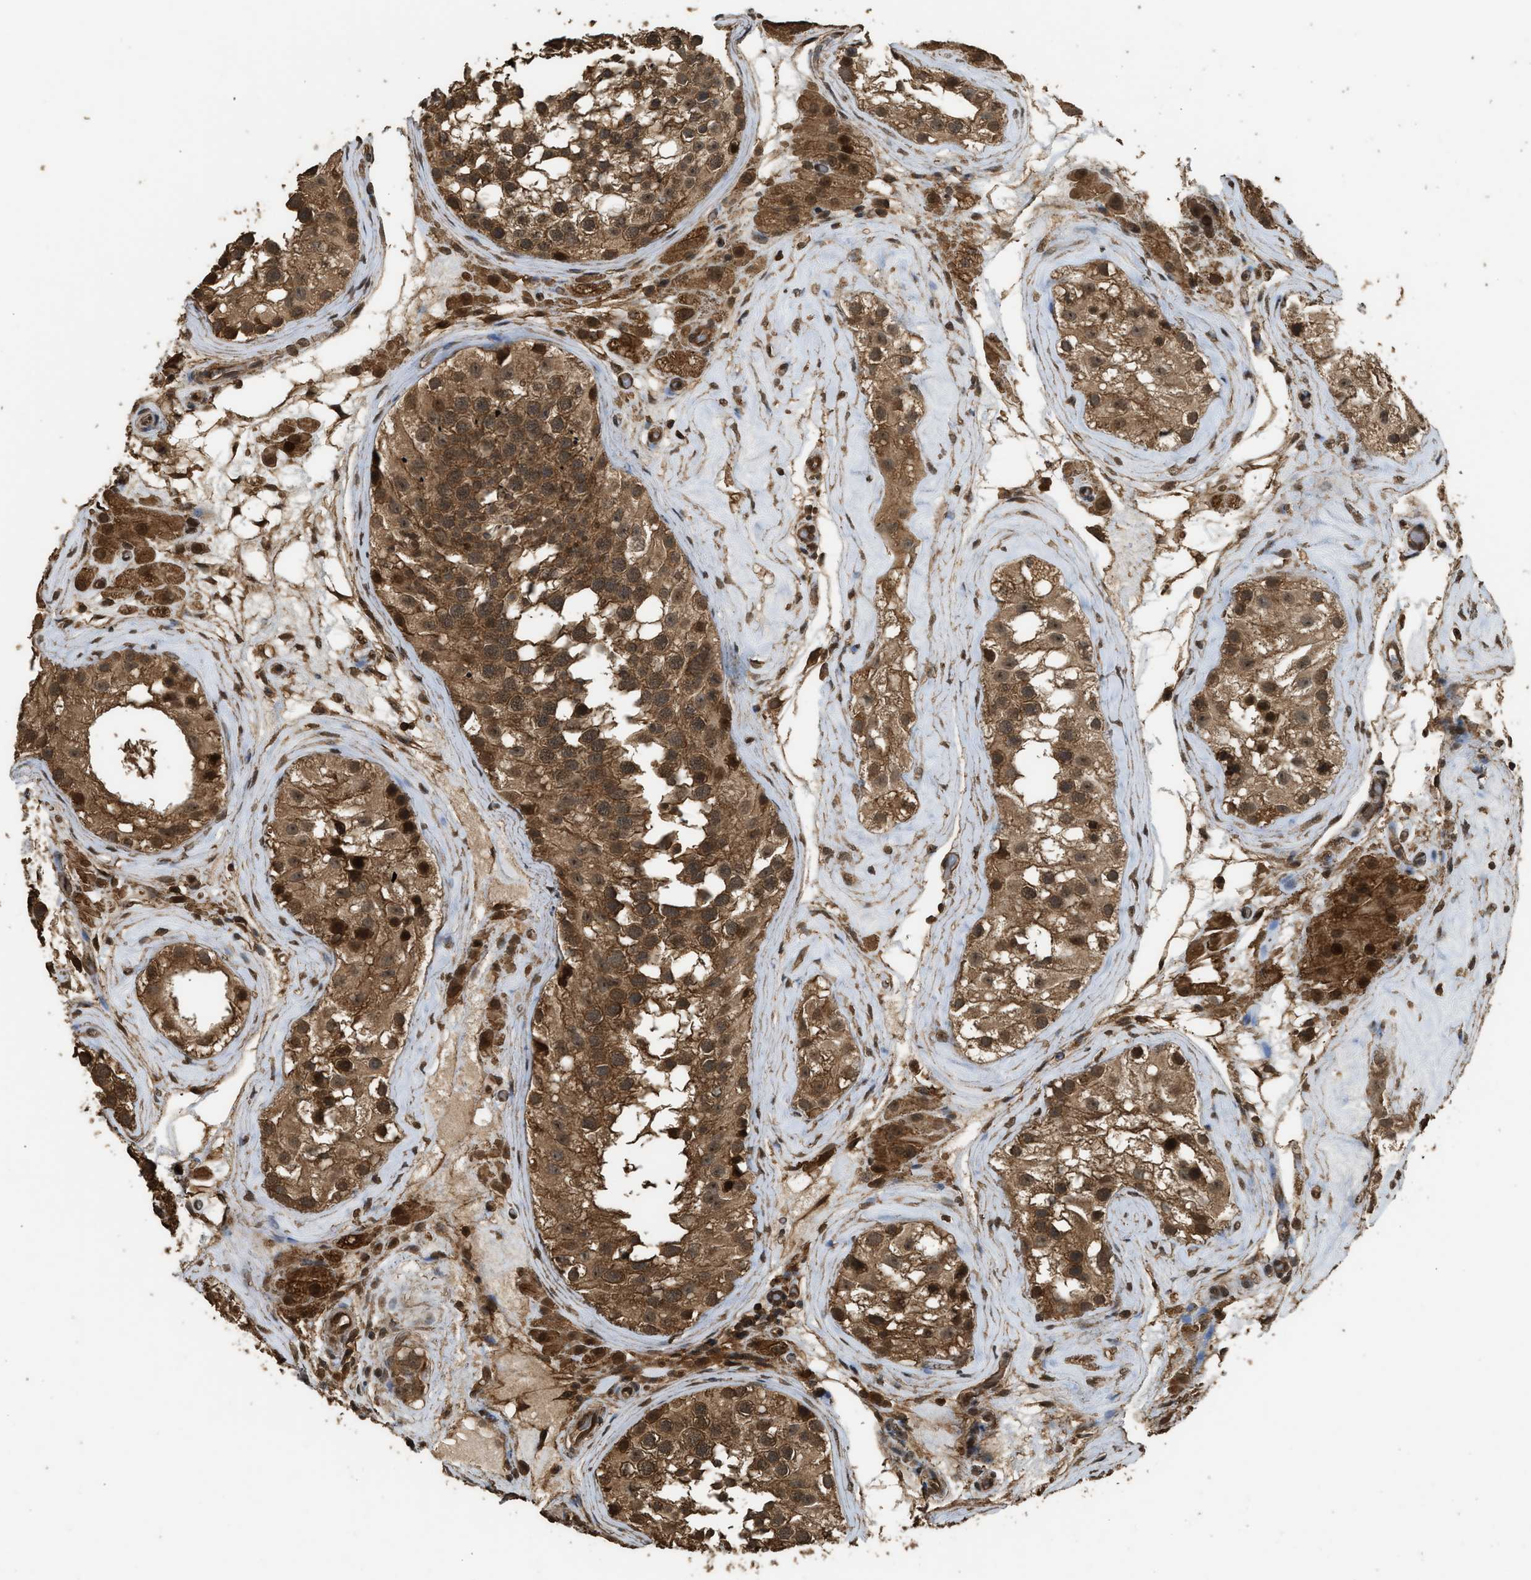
{"staining": {"intensity": "strong", "quantity": ">75%", "location": "cytoplasmic/membranous,nuclear"}, "tissue": "testis", "cell_type": "Cells in seminiferous ducts", "image_type": "normal", "snomed": [{"axis": "morphology", "description": "Normal tissue, NOS"}, {"axis": "morphology", "description": "Seminoma, NOS"}, {"axis": "topography", "description": "Testis"}], "caption": "Testis stained with a brown dye shows strong cytoplasmic/membranous,nuclear positive staining in approximately >75% of cells in seminiferous ducts.", "gene": "MYBL2", "patient": {"sex": "male", "age": 71}}